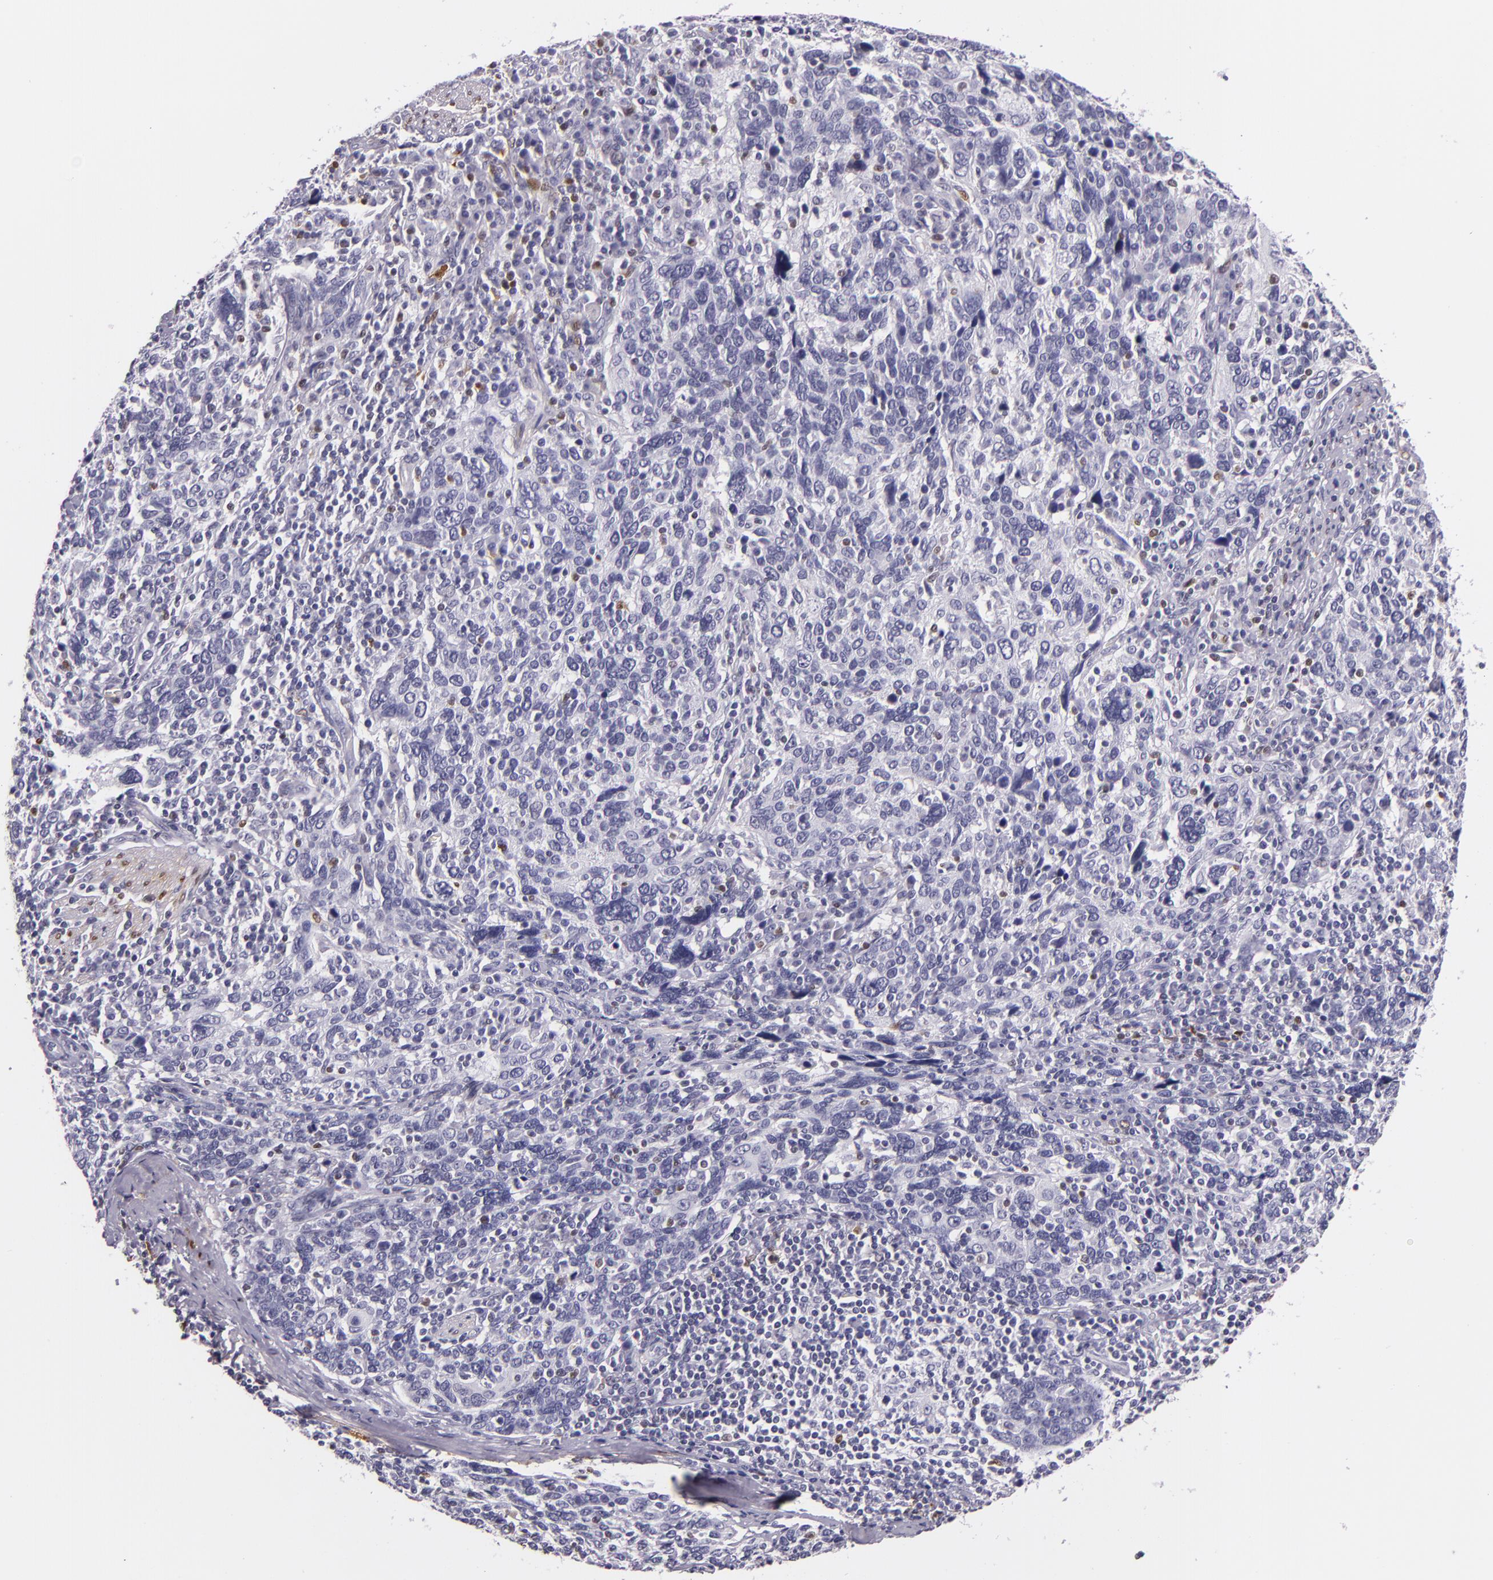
{"staining": {"intensity": "negative", "quantity": "none", "location": "none"}, "tissue": "cervical cancer", "cell_type": "Tumor cells", "image_type": "cancer", "snomed": [{"axis": "morphology", "description": "Squamous cell carcinoma, NOS"}, {"axis": "topography", "description": "Cervix"}], "caption": "Cervical squamous cell carcinoma was stained to show a protein in brown. There is no significant positivity in tumor cells. (DAB immunohistochemistry, high magnification).", "gene": "MT1A", "patient": {"sex": "female", "age": 41}}